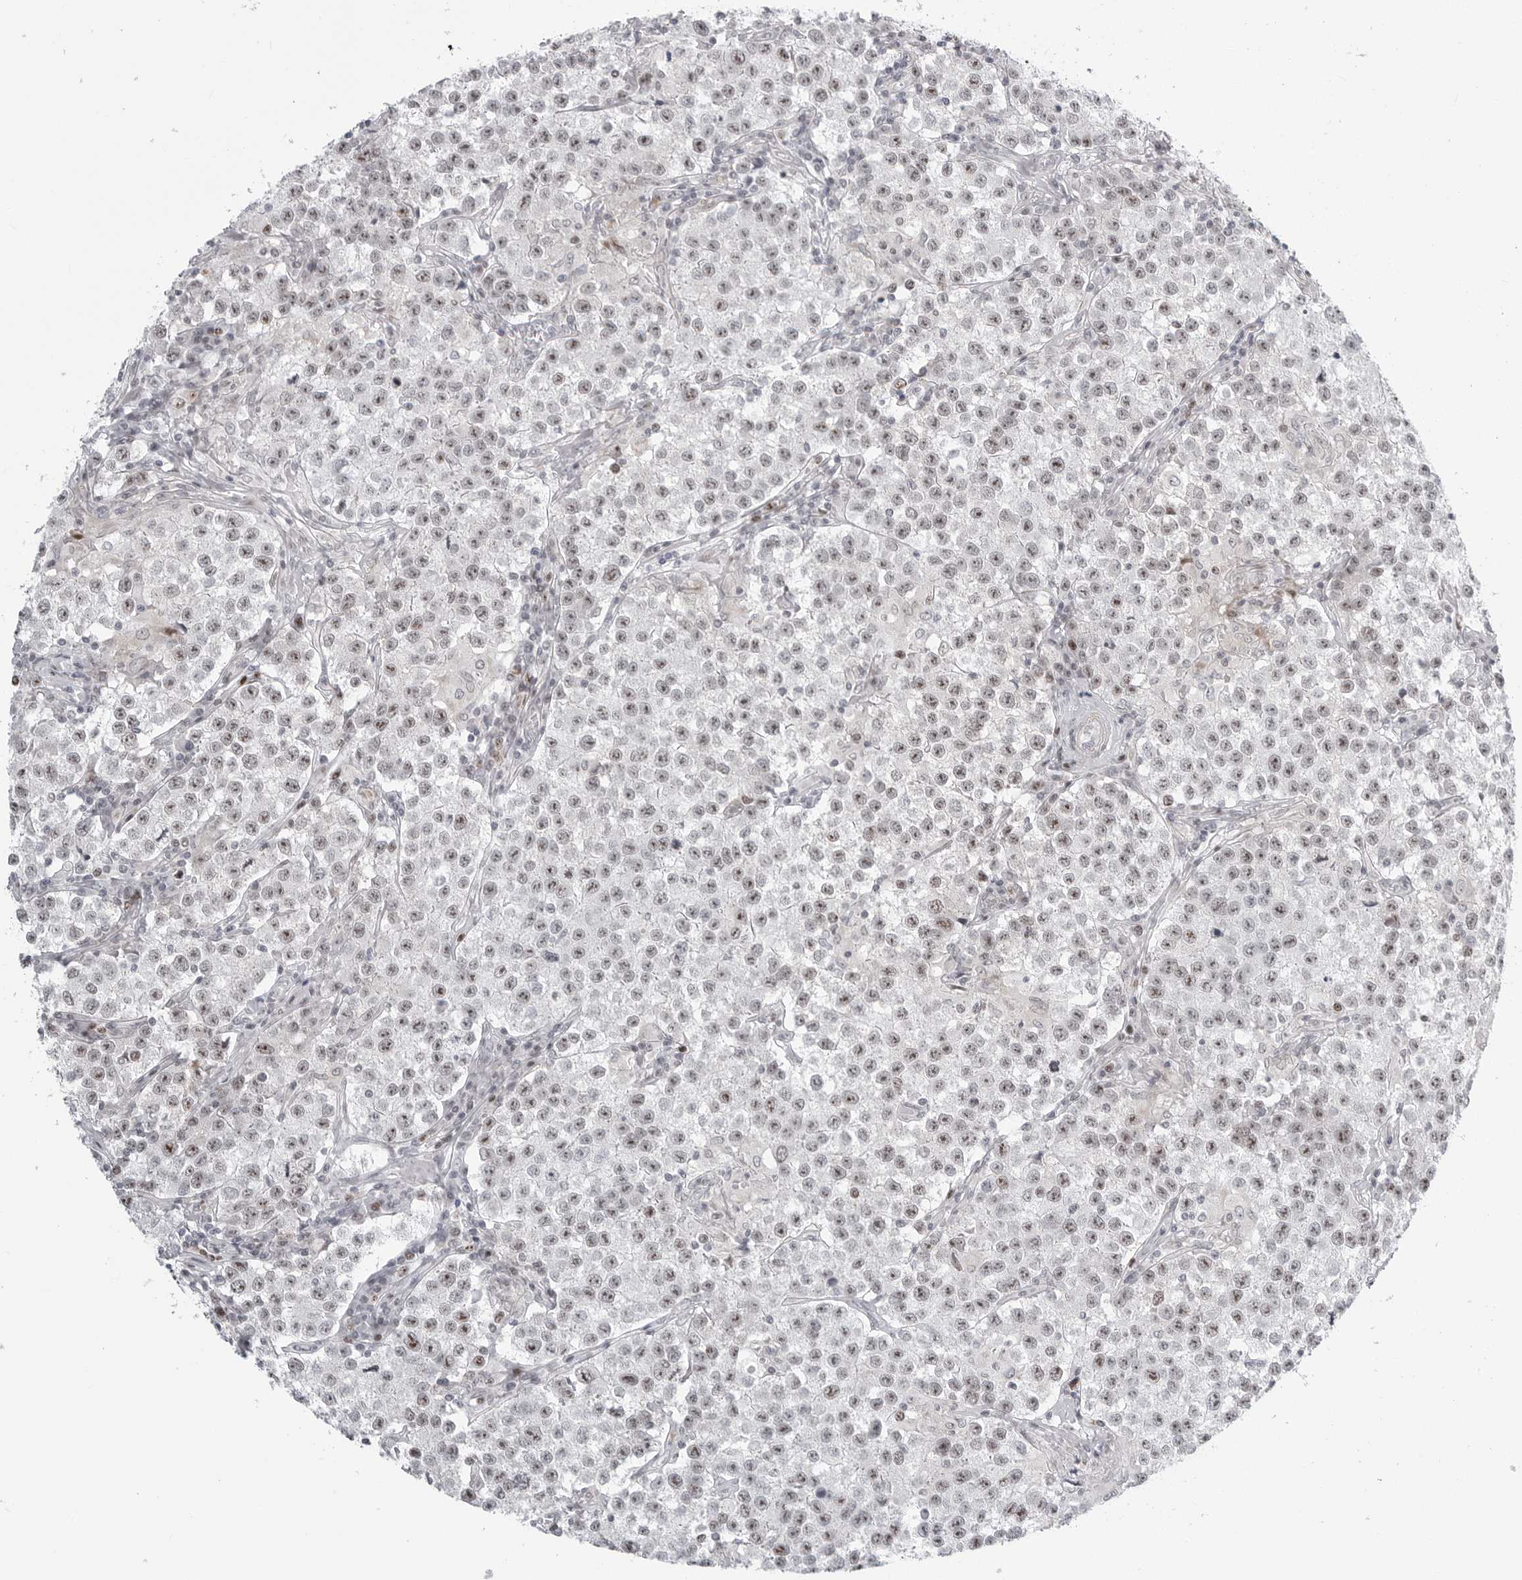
{"staining": {"intensity": "weak", "quantity": "25%-75%", "location": "nuclear"}, "tissue": "testis cancer", "cell_type": "Tumor cells", "image_type": "cancer", "snomed": [{"axis": "morphology", "description": "Seminoma, NOS"}, {"axis": "morphology", "description": "Carcinoma, Embryonal, NOS"}, {"axis": "topography", "description": "Testis"}], "caption": "Weak nuclear staining for a protein is appreciated in about 25%-75% of tumor cells of testis cancer using immunohistochemistry (IHC).", "gene": "FAM135B", "patient": {"sex": "male", "age": 43}}